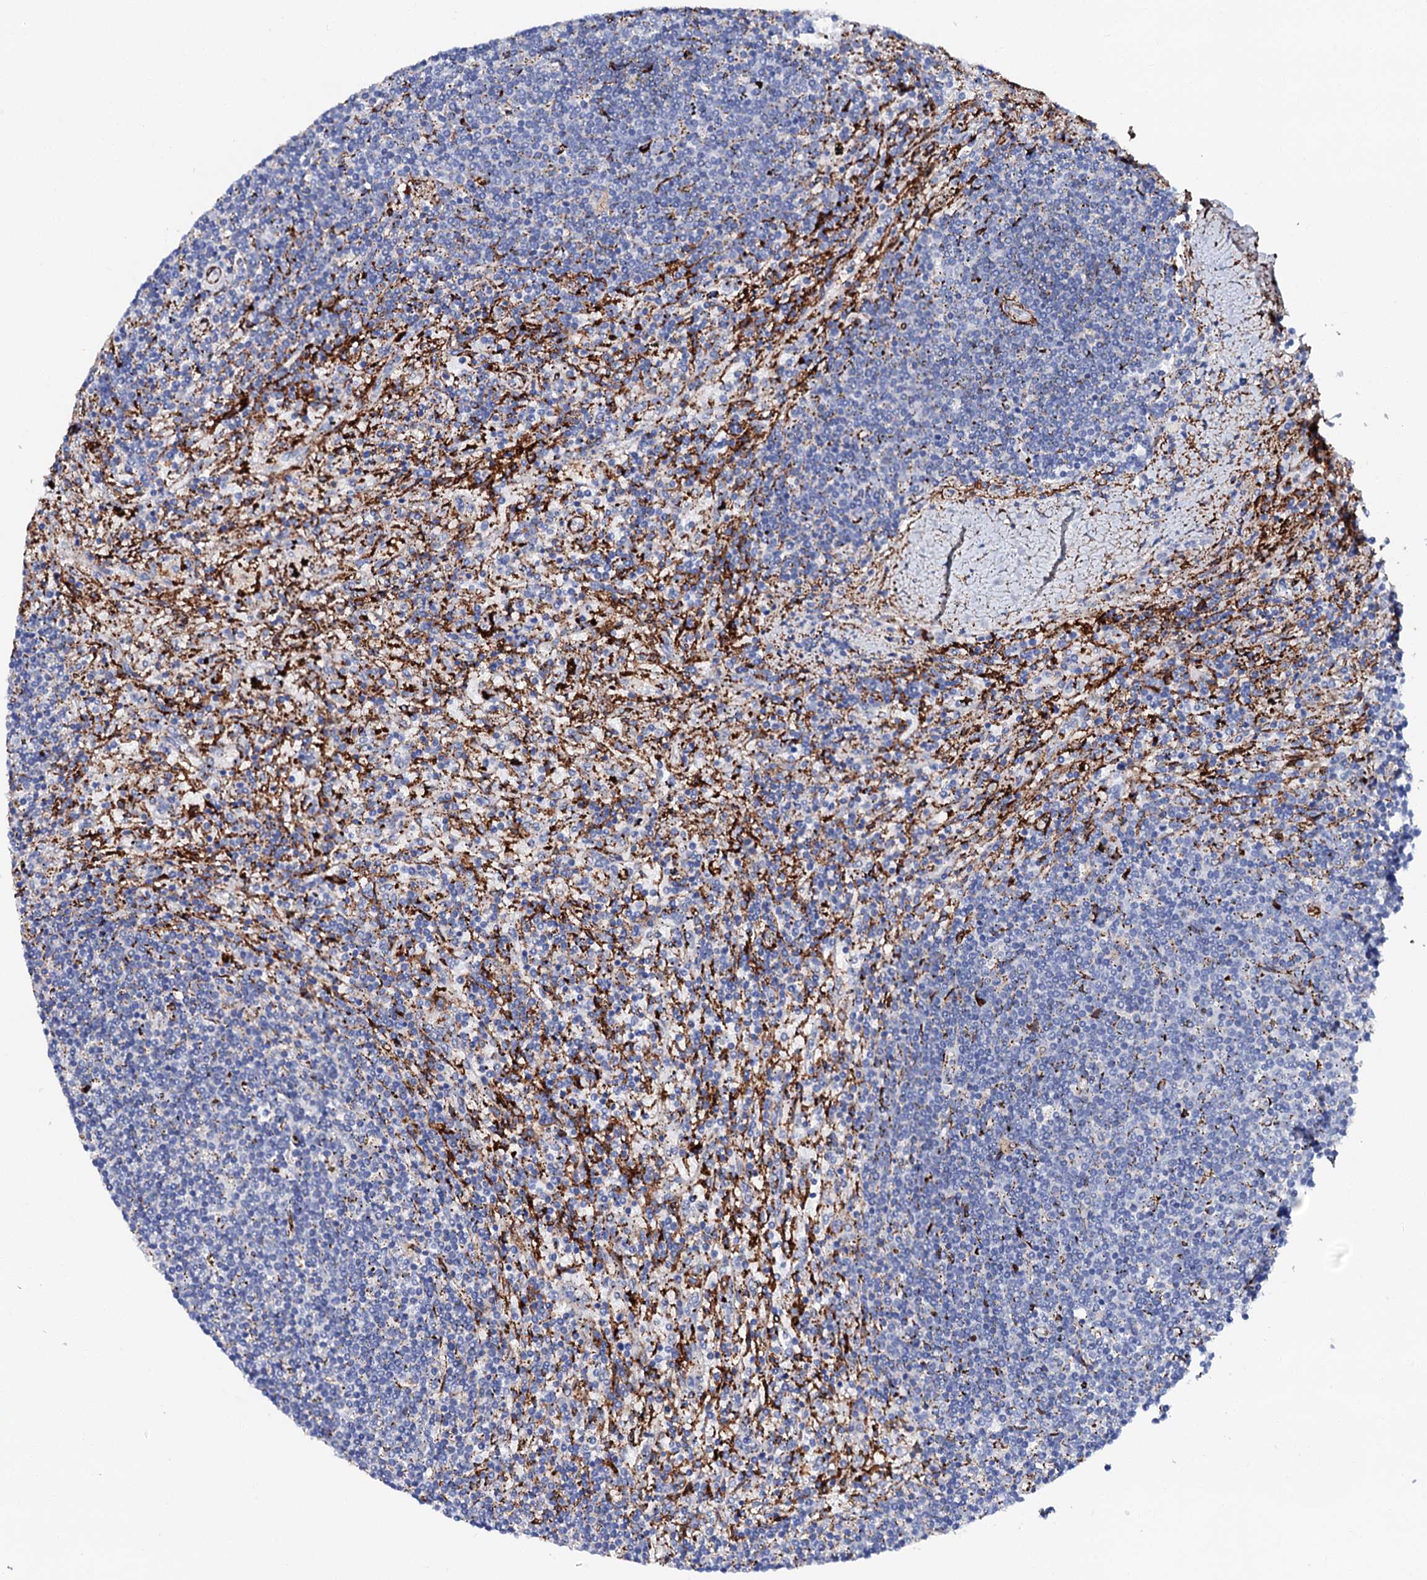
{"staining": {"intensity": "negative", "quantity": "none", "location": "none"}, "tissue": "lymphoma", "cell_type": "Tumor cells", "image_type": "cancer", "snomed": [{"axis": "morphology", "description": "Malignant lymphoma, non-Hodgkin's type, Low grade"}, {"axis": "topography", "description": "Spleen"}], "caption": "IHC of low-grade malignant lymphoma, non-Hodgkin's type reveals no expression in tumor cells. (Brightfield microscopy of DAB (3,3'-diaminobenzidine) IHC at high magnification).", "gene": "MED13L", "patient": {"sex": "male", "age": 76}}